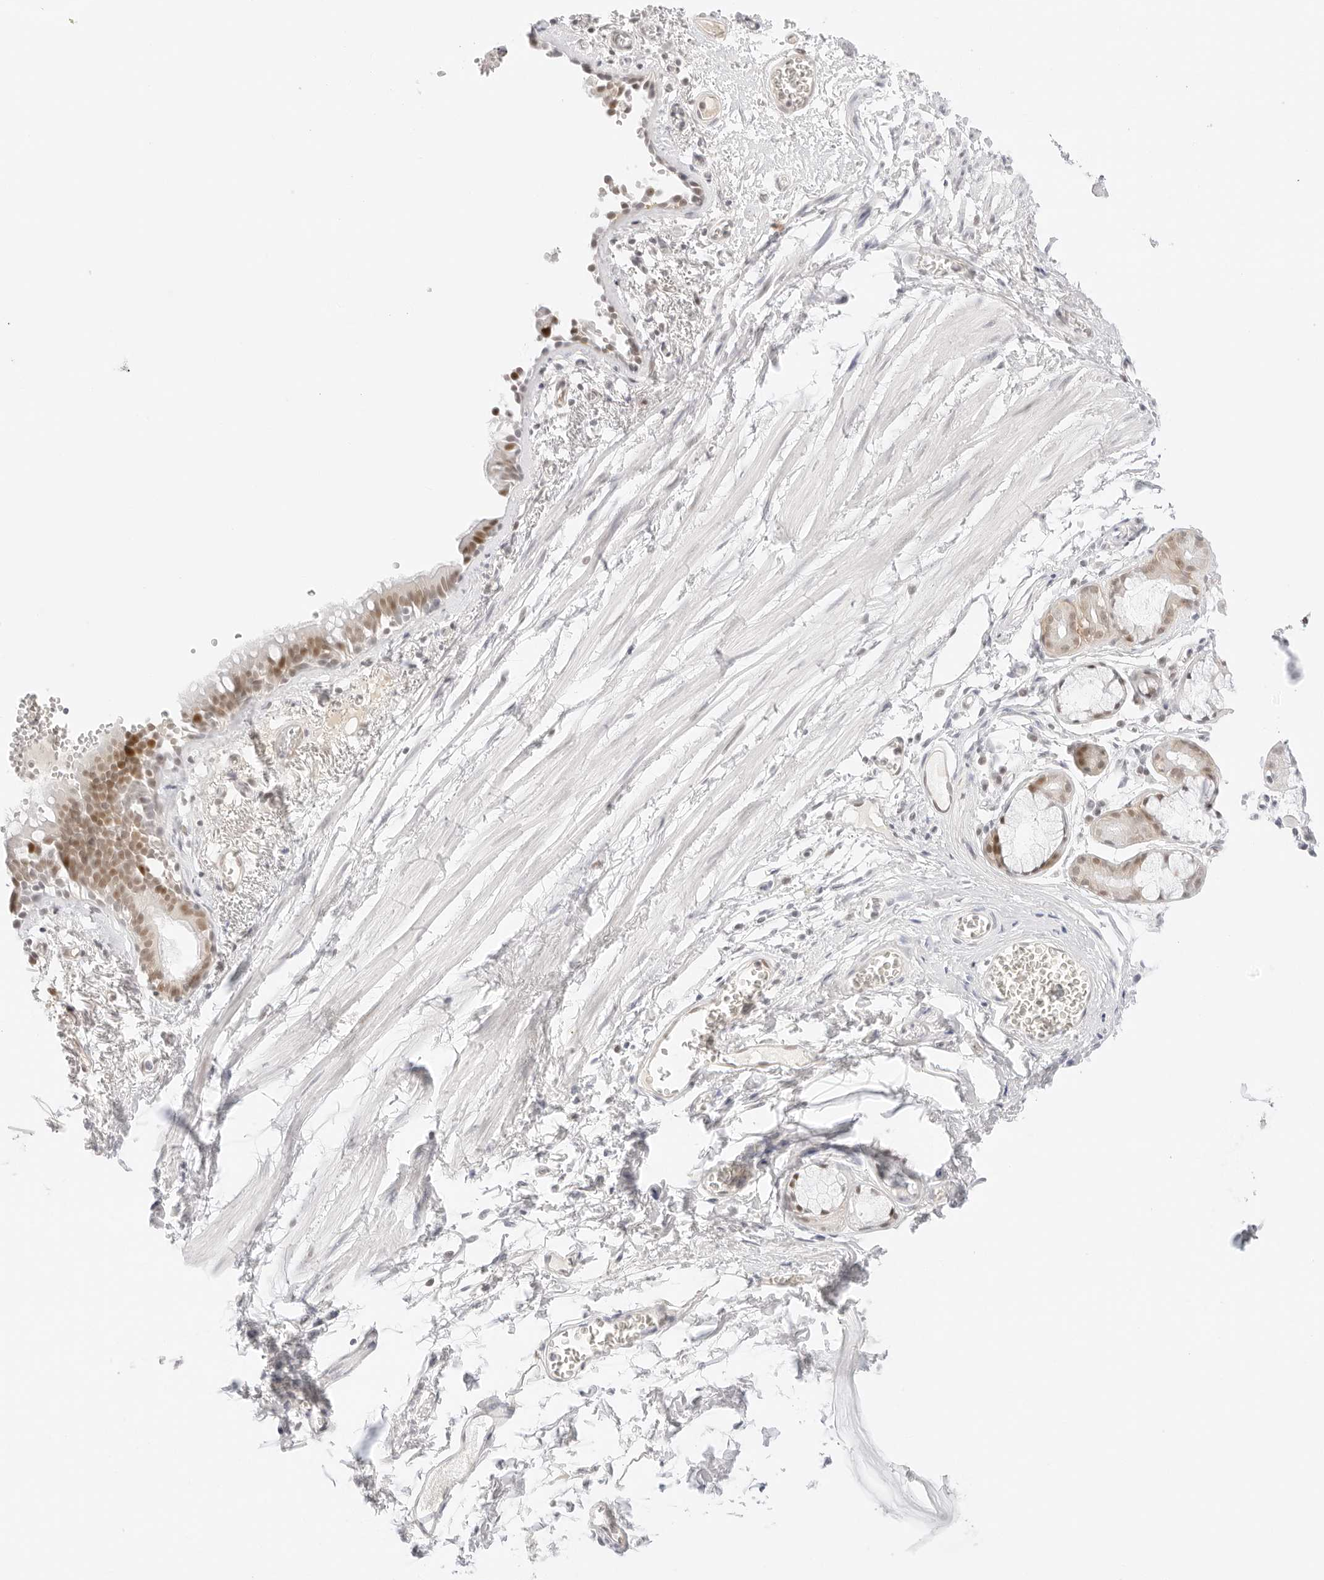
{"staining": {"intensity": "moderate", "quantity": ">75%", "location": "nuclear"}, "tissue": "bronchus", "cell_type": "Respiratory epithelial cells", "image_type": "normal", "snomed": [{"axis": "morphology", "description": "Normal tissue, NOS"}, {"axis": "topography", "description": "Bronchus"}, {"axis": "topography", "description": "Lung"}], "caption": "Protein expression analysis of unremarkable human bronchus reveals moderate nuclear positivity in about >75% of respiratory epithelial cells.", "gene": "ITGA6", "patient": {"sex": "male", "age": 56}}